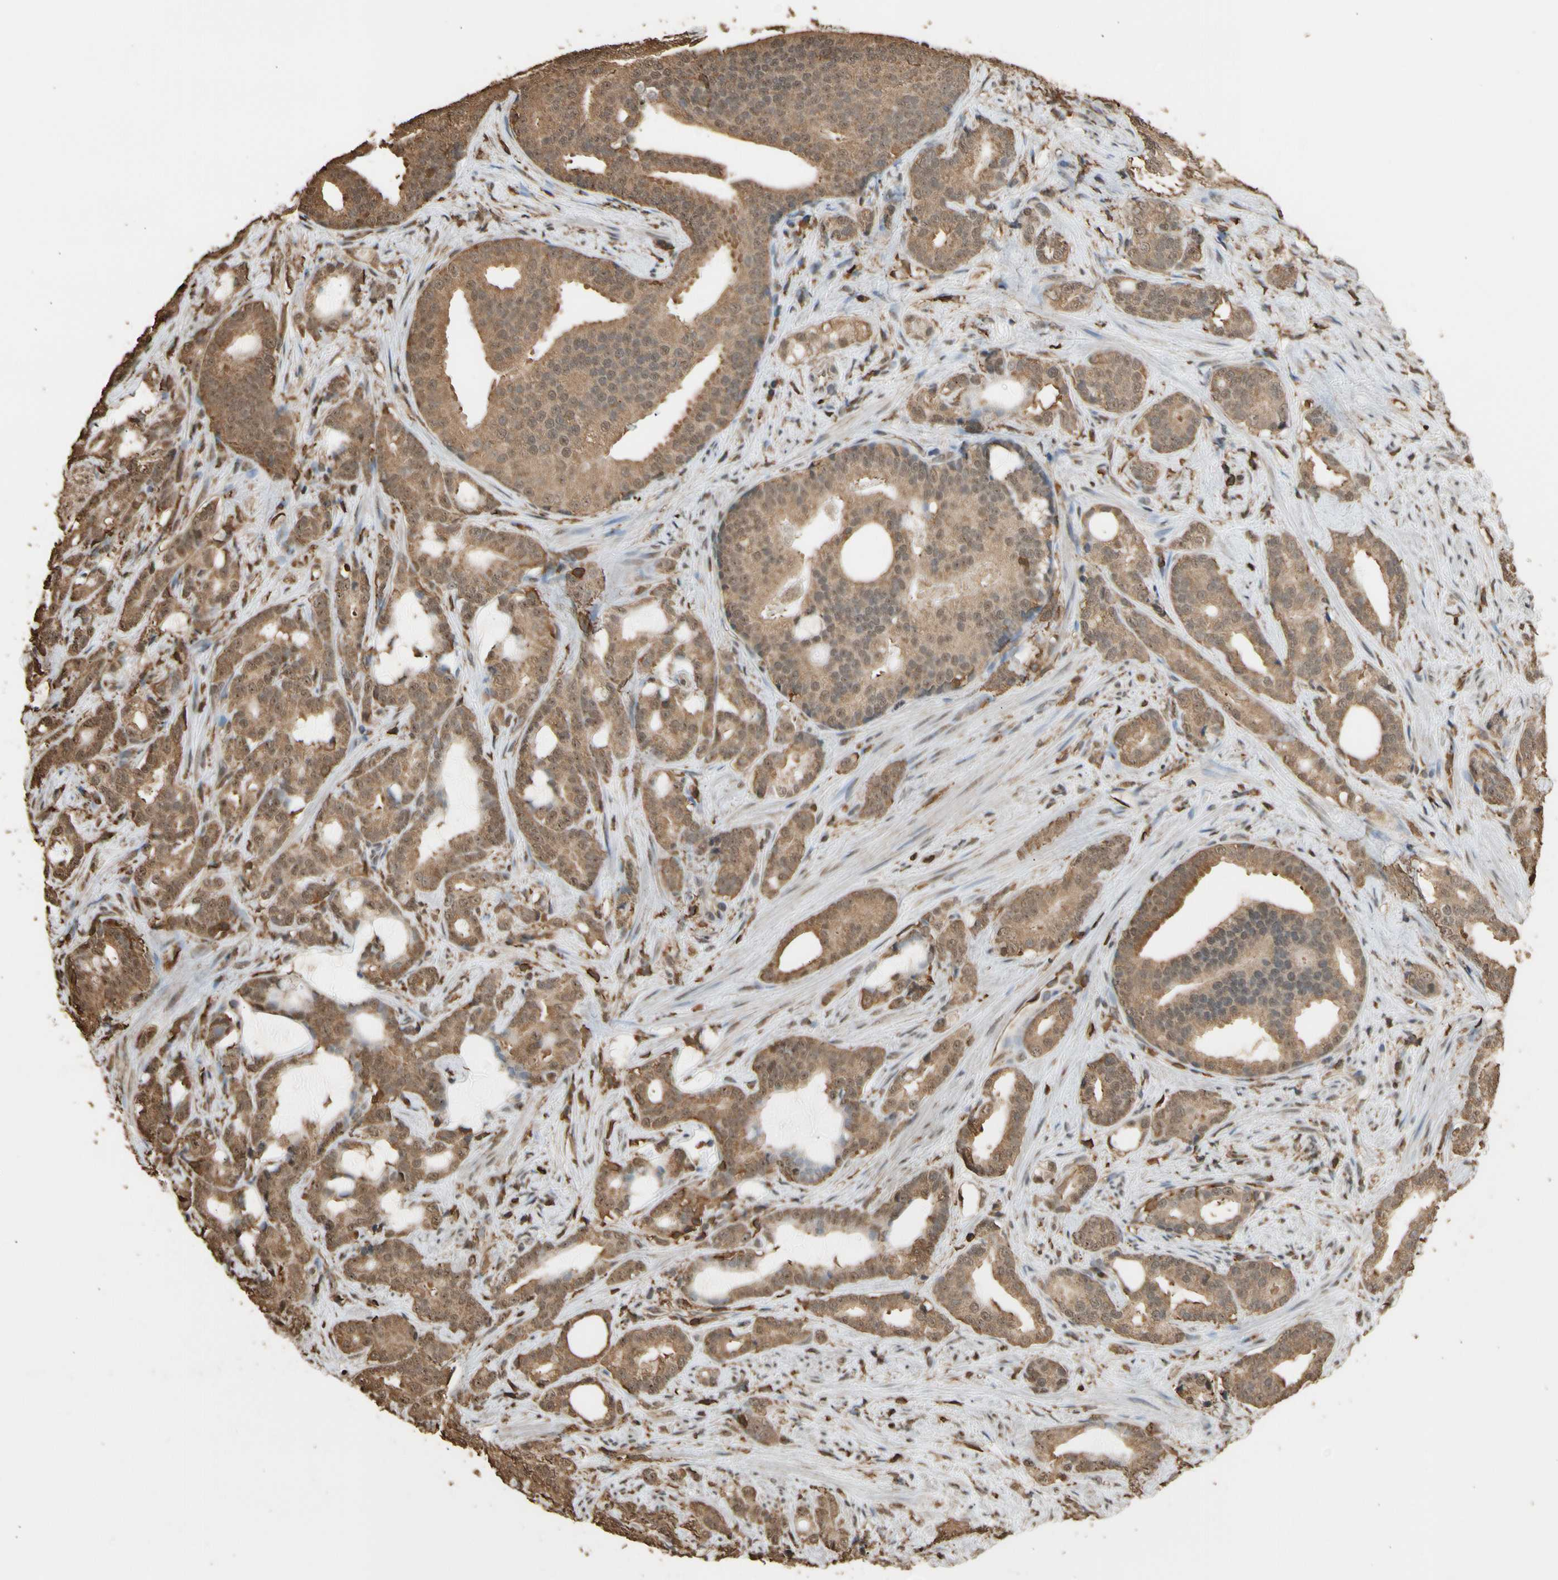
{"staining": {"intensity": "moderate", "quantity": ">75%", "location": "cytoplasmic/membranous,nuclear"}, "tissue": "prostate cancer", "cell_type": "Tumor cells", "image_type": "cancer", "snomed": [{"axis": "morphology", "description": "Adenocarcinoma, Low grade"}, {"axis": "topography", "description": "Prostate"}], "caption": "Human prostate adenocarcinoma (low-grade) stained for a protein (brown) shows moderate cytoplasmic/membranous and nuclear positive staining in approximately >75% of tumor cells.", "gene": "TNFSF13B", "patient": {"sex": "male", "age": 58}}